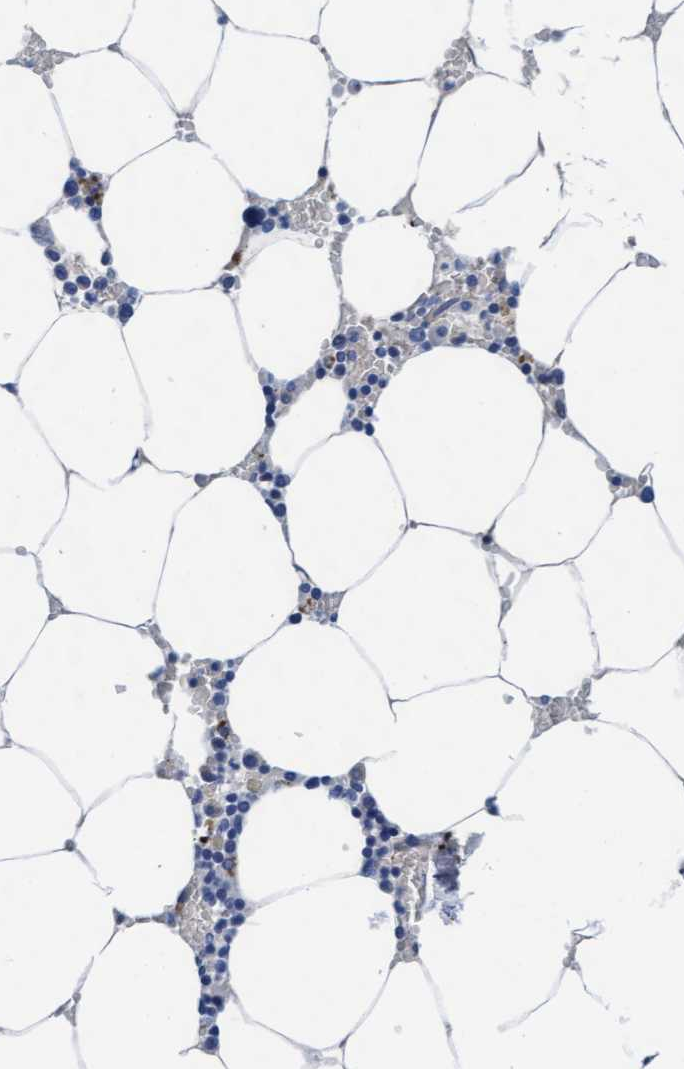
{"staining": {"intensity": "negative", "quantity": "none", "location": "none"}, "tissue": "bone marrow", "cell_type": "Hematopoietic cells", "image_type": "normal", "snomed": [{"axis": "morphology", "description": "Normal tissue, NOS"}, {"axis": "topography", "description": "Bone marrow"}], "caption": "An immunohistochemistry (IHC) image of benign bone marrow is shown. There is no staining in hematopoietic cells of bone marrow. (IHC, brightfield microscopy, high magnification).", "gene": "ARSG", "patient": {"sex": "male", "age": 70}}